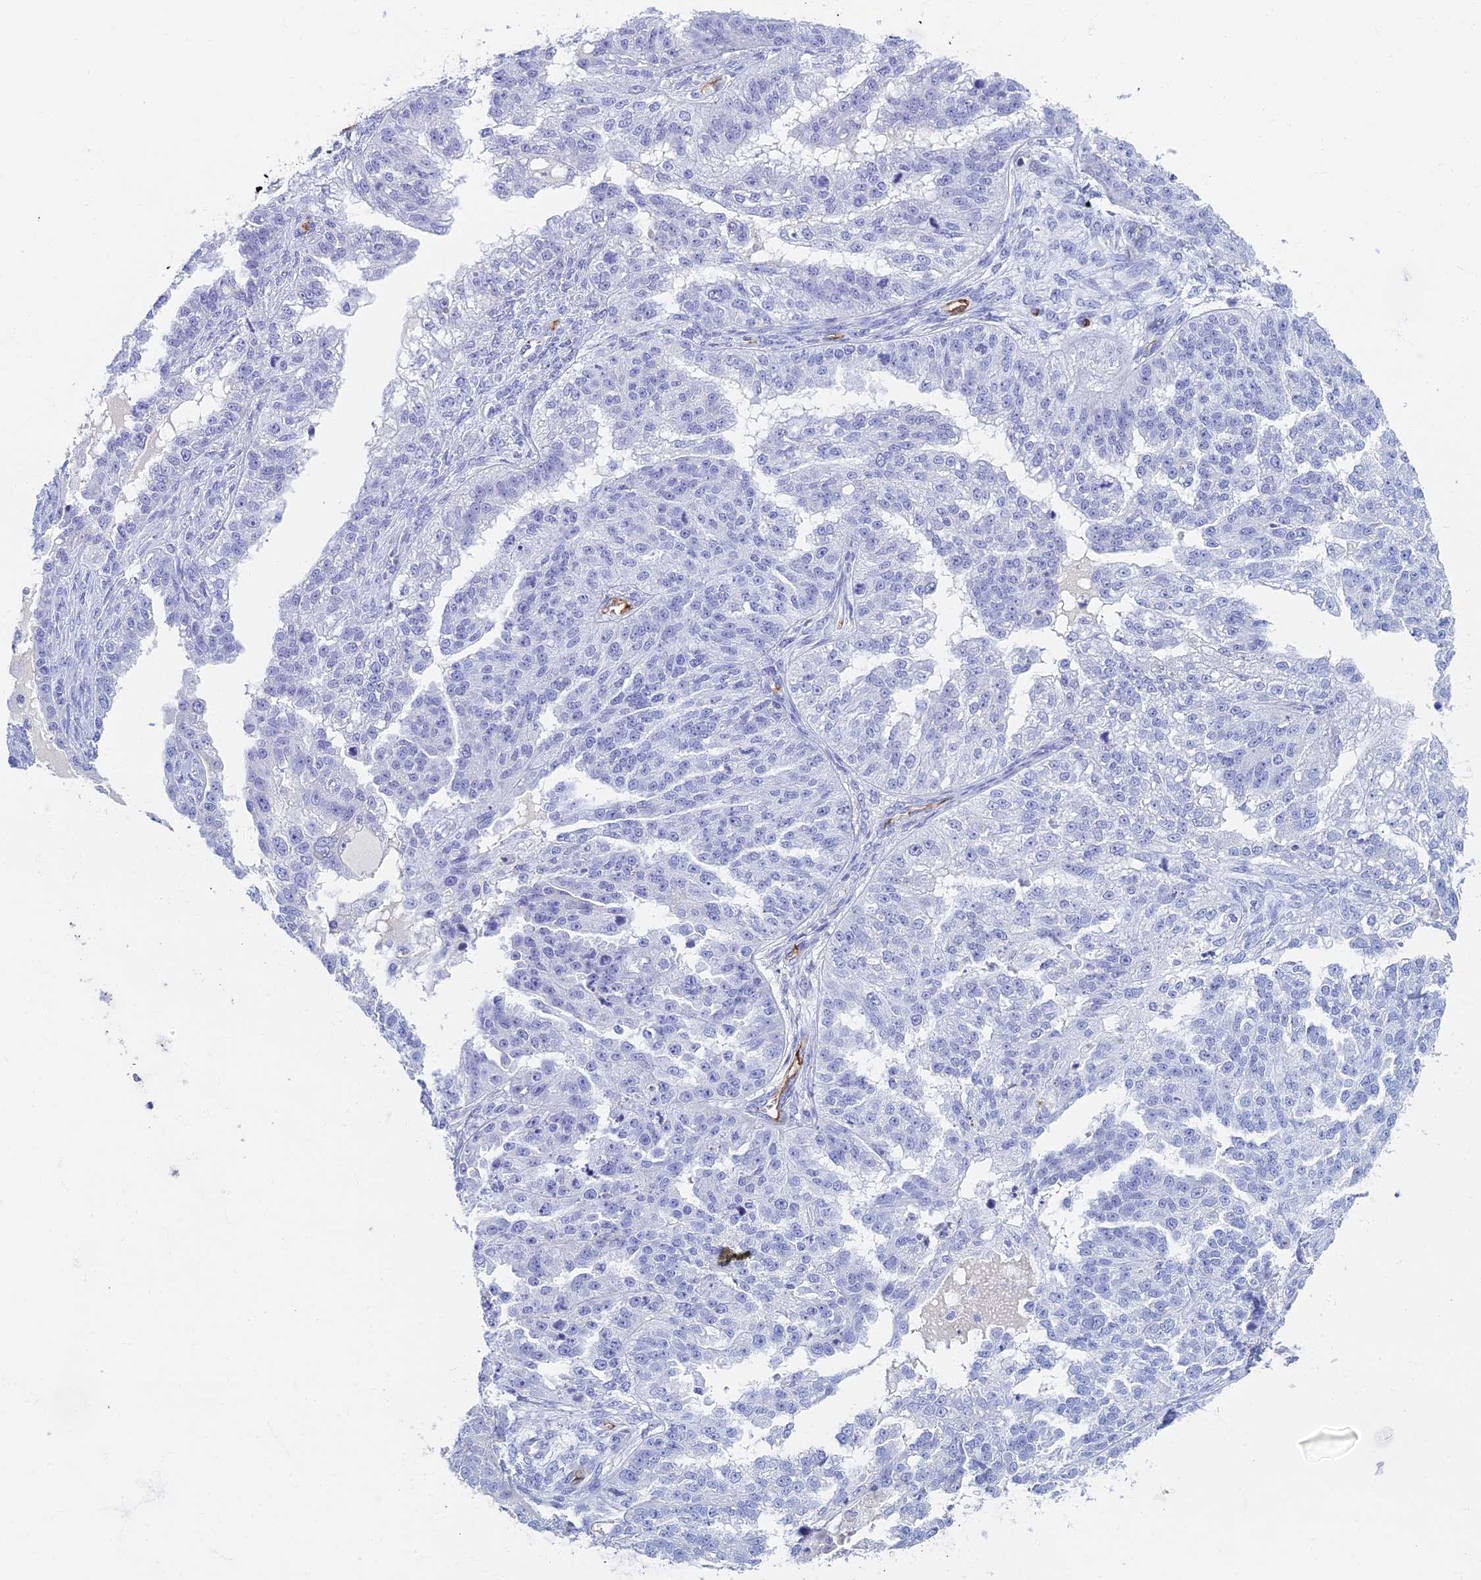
{"staining": {"intensity": "negative", "quantity": "none", "location": "none"}, "tissue": "ovarian cancer", "cell_type": "Tumor cells", "image_type": "cancer", "snomed": [{"axis": "morphology", "description": "Cystadenocarcinoma, serous, NOS"}, {"axis": "topography", "description": "Ovary"}], "caption": "Immunohistochemistry histopathology image of neoplastic tissue: human ovarian cancer stained with DAB demonstrates no significant protein staining in tumor cells. Brightfield microscopy of immunohistochemistry (IHC) stained with DAB (3,3'-diaminobenzidine) (brown) and hematoxylin (blue), captured at high magnification.", "gene": "ETFRF1", "patient": {"sex": "female", "age": 58}}